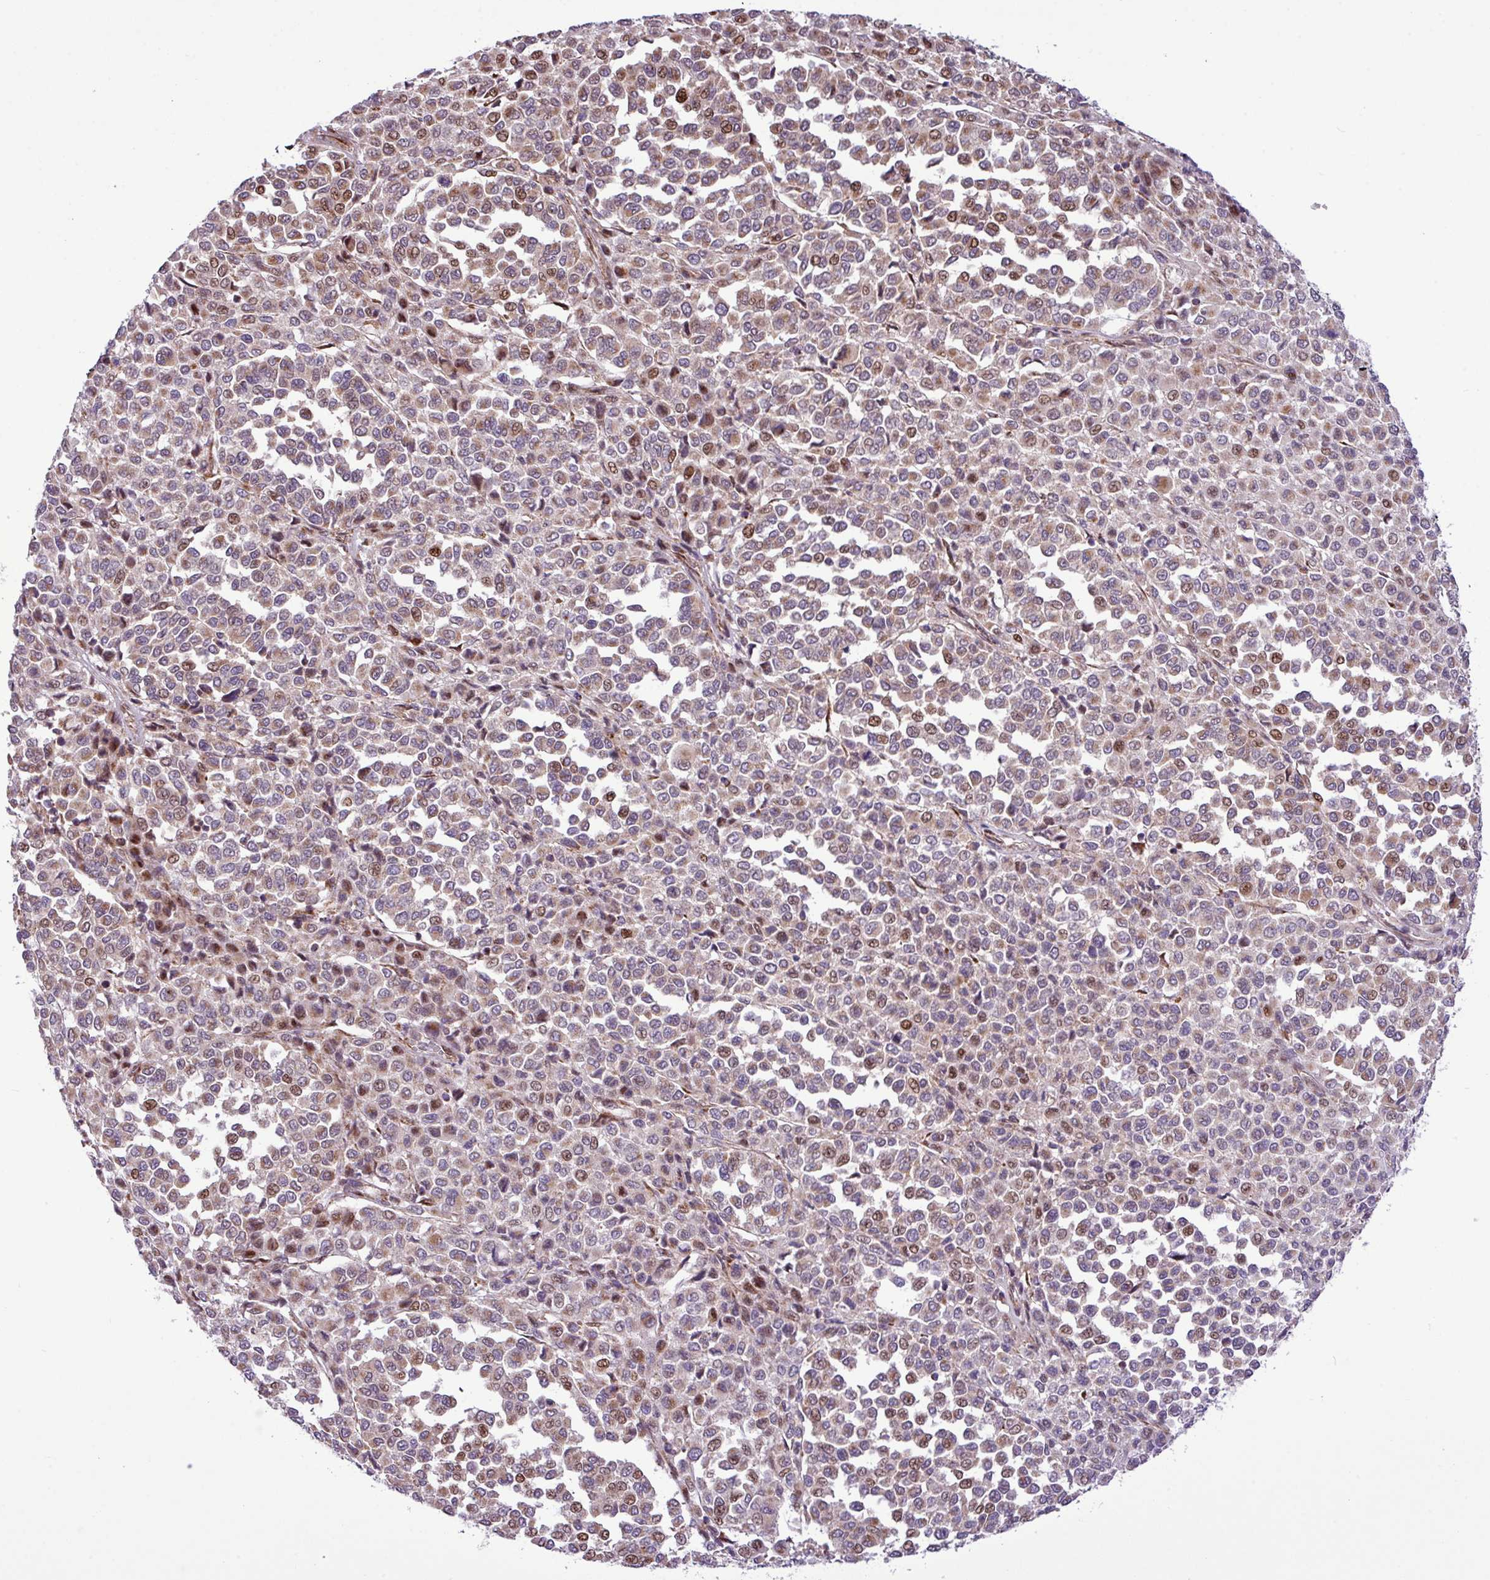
{"staining": {"intensity": "moderate", "quantity": "25%-75%", "location": "cytoplasmic/membranous,nuclear"}, "tissue": "melanoma", "cell_type": "Tumor cells", "image_type": "cancer", "snomed": [{"axis": "morphology", "description": "Malignant melanoma, Metastatic site"}, {"axis": "topography", "description": "Pancreas"}], "caption": "Immunohistochemistry (IHC) staining of malignant melanoma (metastatic site), which reveals medium levels of moderate cytoplasmic/membranous and nuclear staining in about 25%-75% of tumor cells indicating moderate cytoplasmic/membranous and nuclear protein staining. The staining was performed using DAB (3,3'-diaminobenzidine) (brown) for protein detection and nuclei were counterstained in hematoxylin (blue).", "gene": "B3GNT9", "patient": {"sex": "female", "age": 30}}